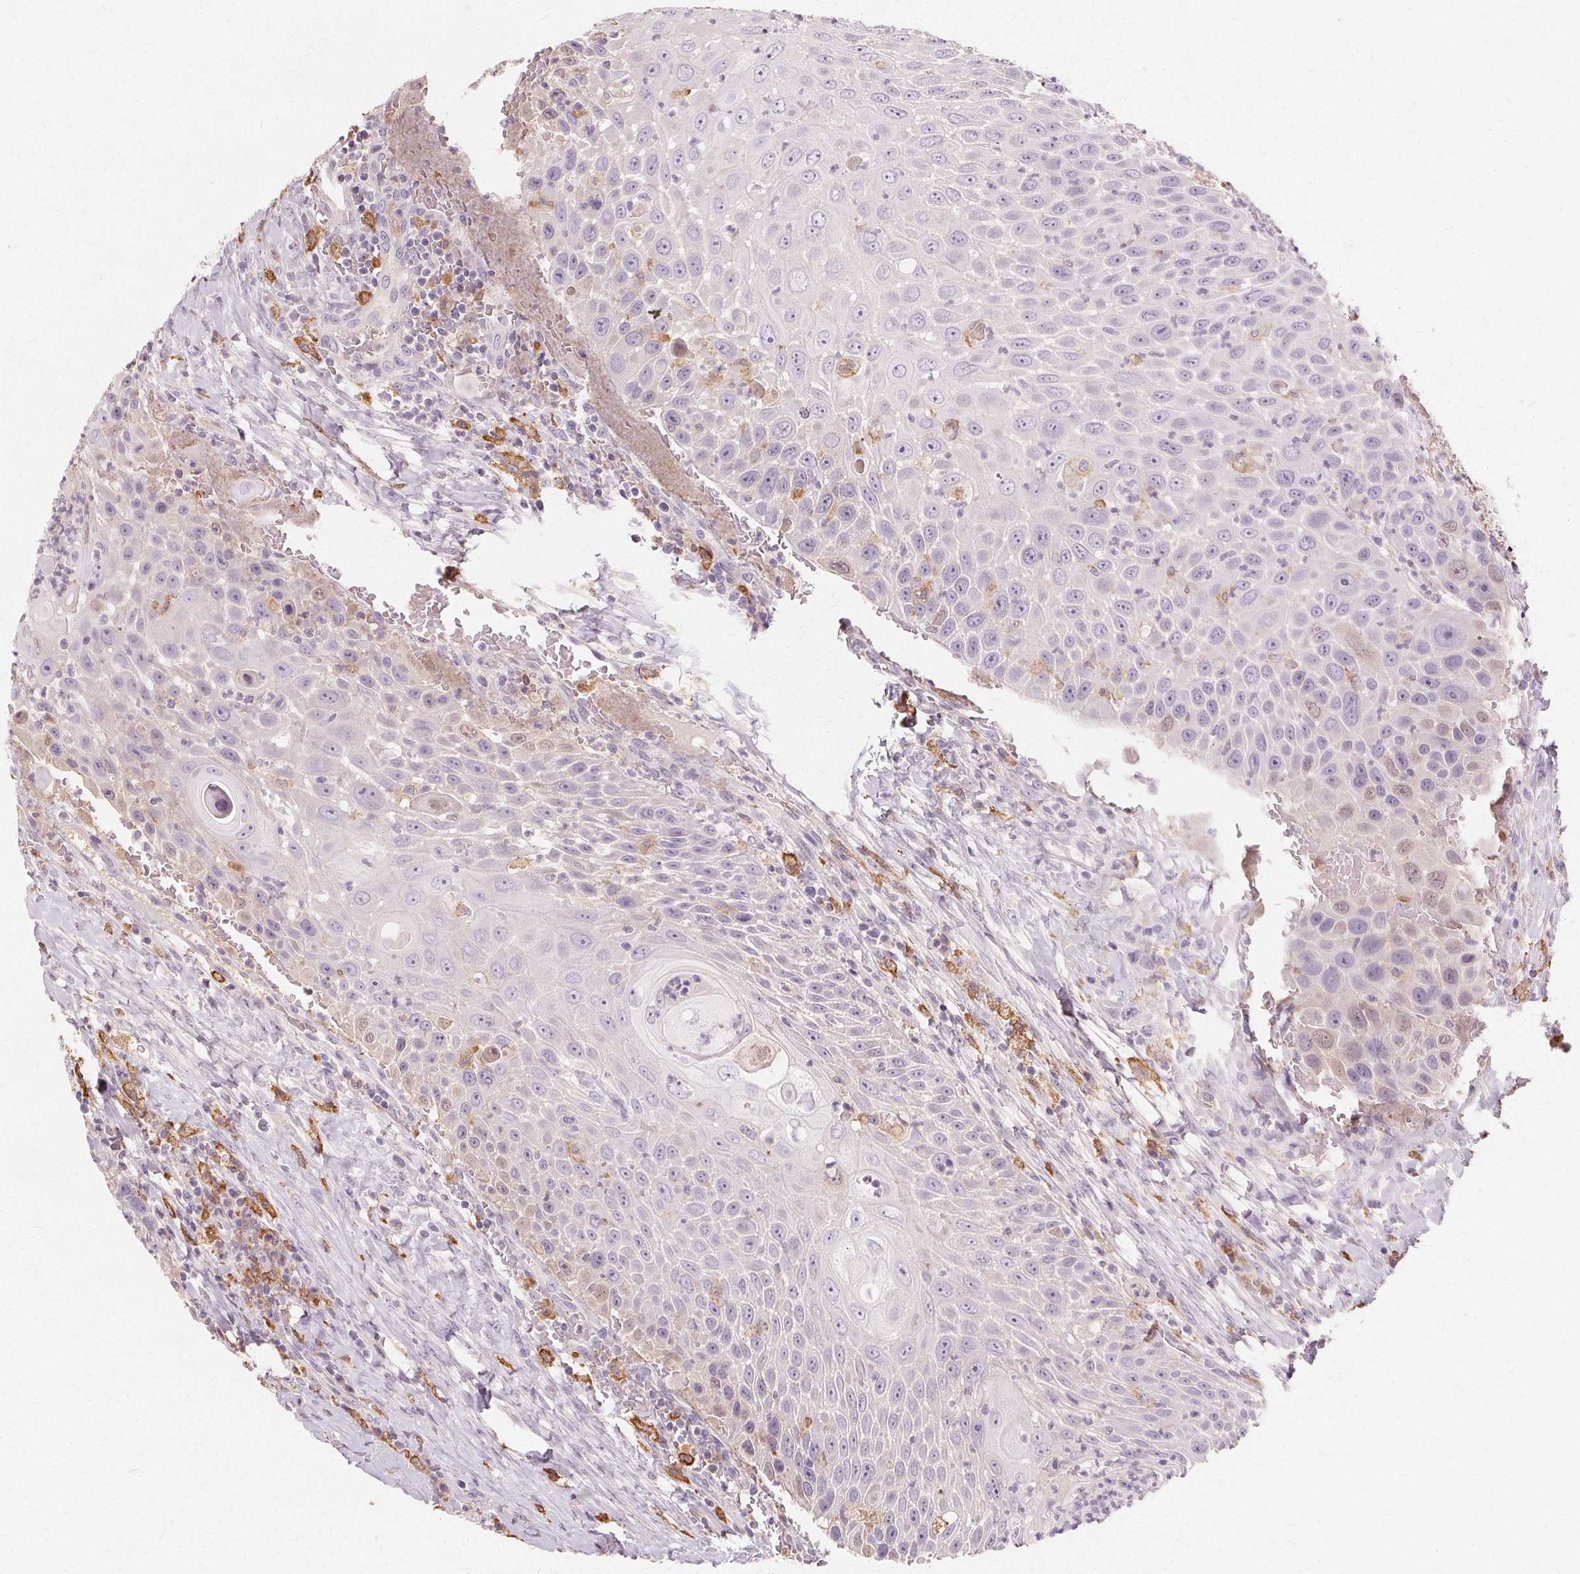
{"staining": {"intensity": "negative", "quantity": "none", "location": "none"}, "tissue": "head and neck cancer", "cell_type": "Tumor cells", "image_type": "cancer", "snomed": [{"axis": "morphology", "description": "Squamous cell carcinoma, NOS"}, {"axis": "topography", "description": "Head-Neck"}], "caption": "Tumor cells show no significant protein expression in head and neck cancer.", "gene": "IFNGR1", "patient": {"sex": "male", "age": 69}}